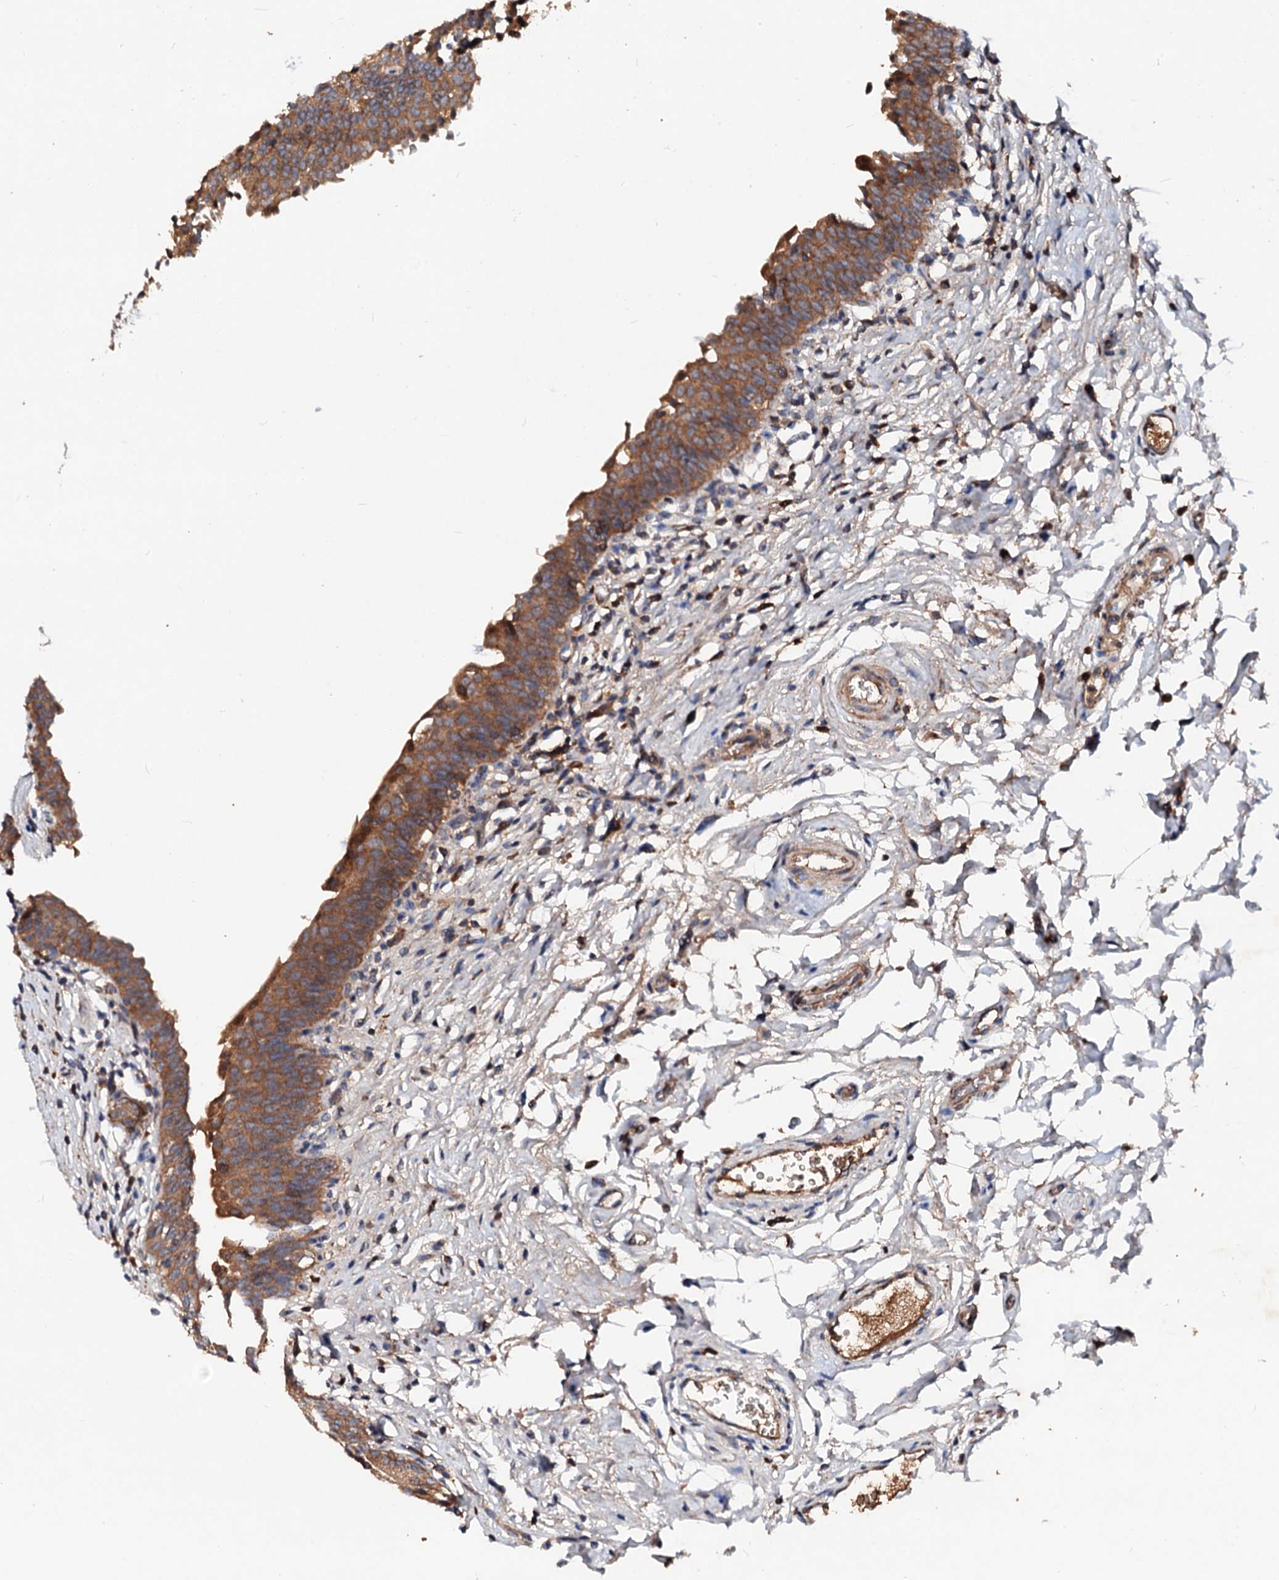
{"staining": {"intensity": "moderate", "quantity": ">75%", "location": "cytoplasmic/membranous"}, "tissue": "urinary bladder", "cell_type": "Urothelial cells", "image_type": "normal", "snomed": [{"axis": "morphology", "description": "Normal tissue, NOS"}, {"axis": "topography", "description": "Urinary bladder"}], "caption": "Approximately >75% of urothelial cells in benign urinary bladder demonstrate moderate cytoplasmic/membranous protein expression as visualized by brown immunohistochemical staining.", "gene": "EXTL1", "patient": {"sex": "male", "age": 83}}